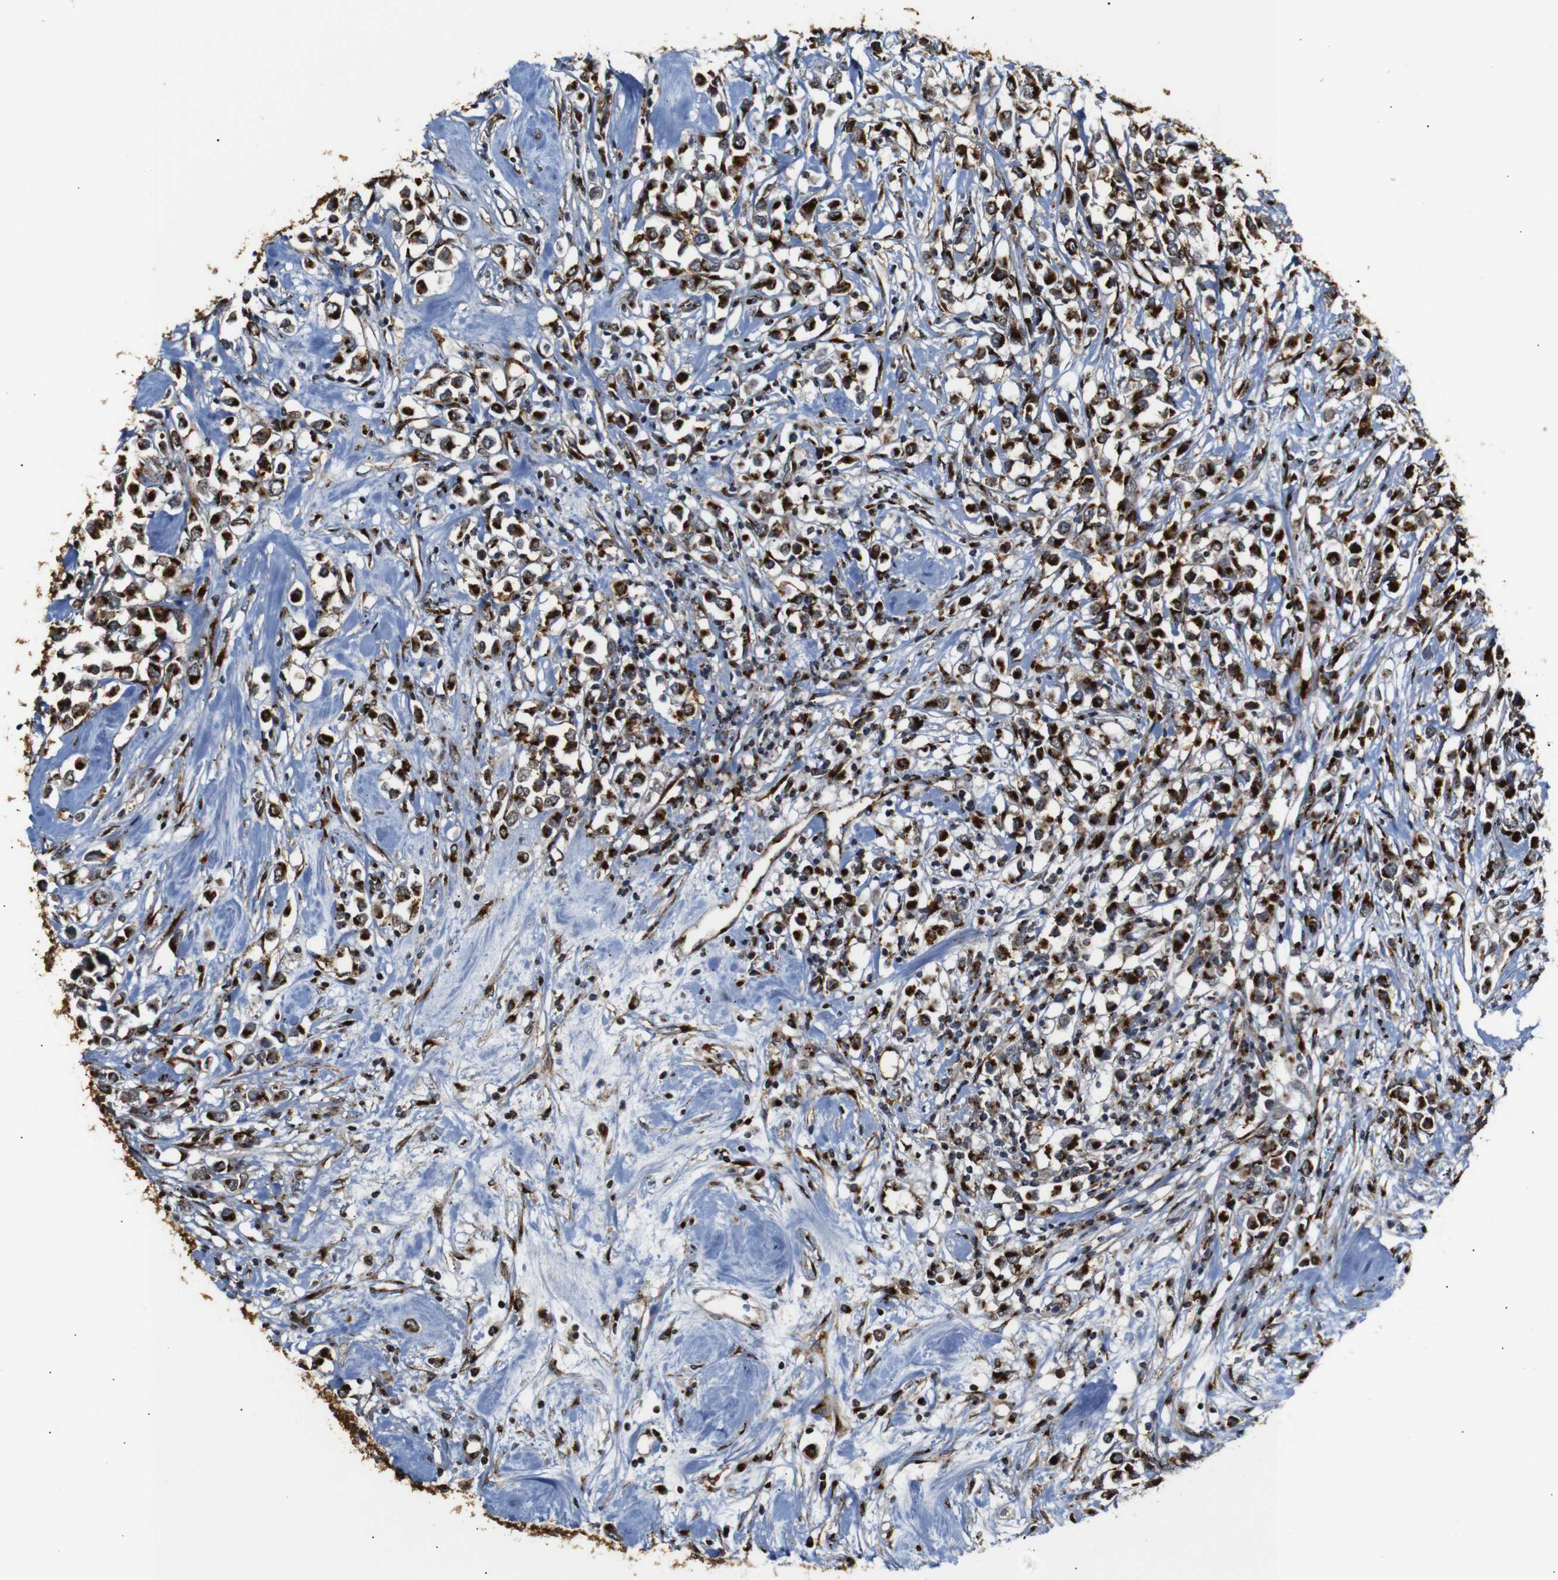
{"staining": {"intensity": "strong", "quantity": ">75%", "location": "cytoplasmic/membranous"}, "tissue": "breast cancer", "cell_type": "Tumor cells", "image_type": "cancer", "snomed": [{"axis": "morphology", "description": "Duct carcinoma"}, {"axis": "topography", "description": "Breast"}], "caption": "Immunohistochemical staining of breast cancer exhibits strong cytoplasmic/membranous protein expression in about >75% of tumor cells. Ihc stains the protein of interest in brown and the nuclei are stained blue.", "gene": "TGOLN2", "patient": {"sex": "female", "age": 61}}